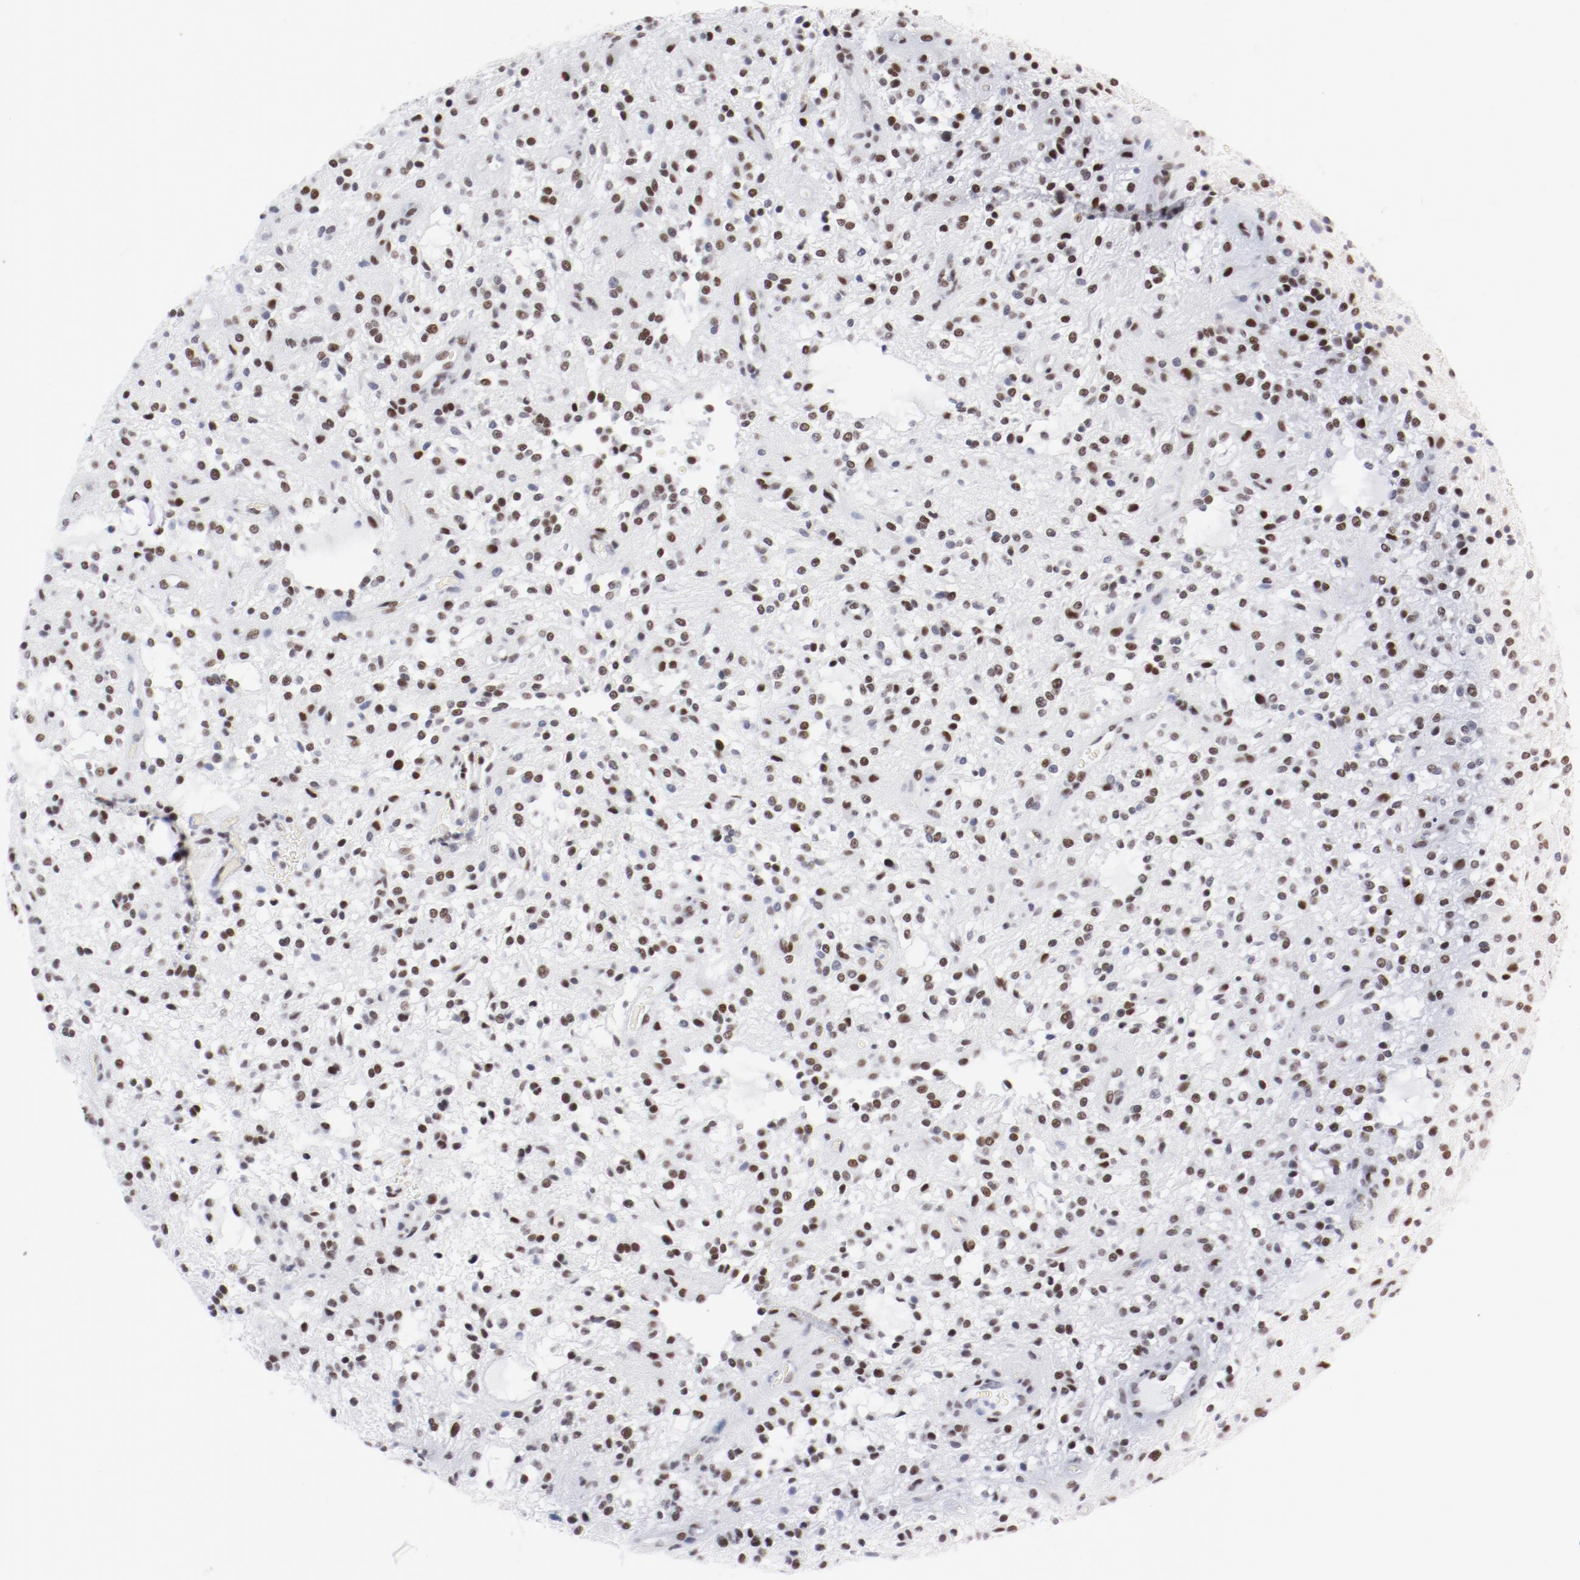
{"staining": {"intensity": "moderate", "quantity": "25%-75%", "location": "nuclear"}, "tissue": "glioma", "cell_type": "Tumor cells", "image_type": "cancer", "snomed": [{"axis": "morphology", "description": "Glioma, malignant, NOS"}, {"axis": "topography", "description": "Cerebellum"}], "caption": "Protein staining displays moderate nuclear staining in approximately 25%-75% of tumor cells in glioma (malignant).", "gene": "ATF2", "patient": {"sex": "female", "age": 10}}